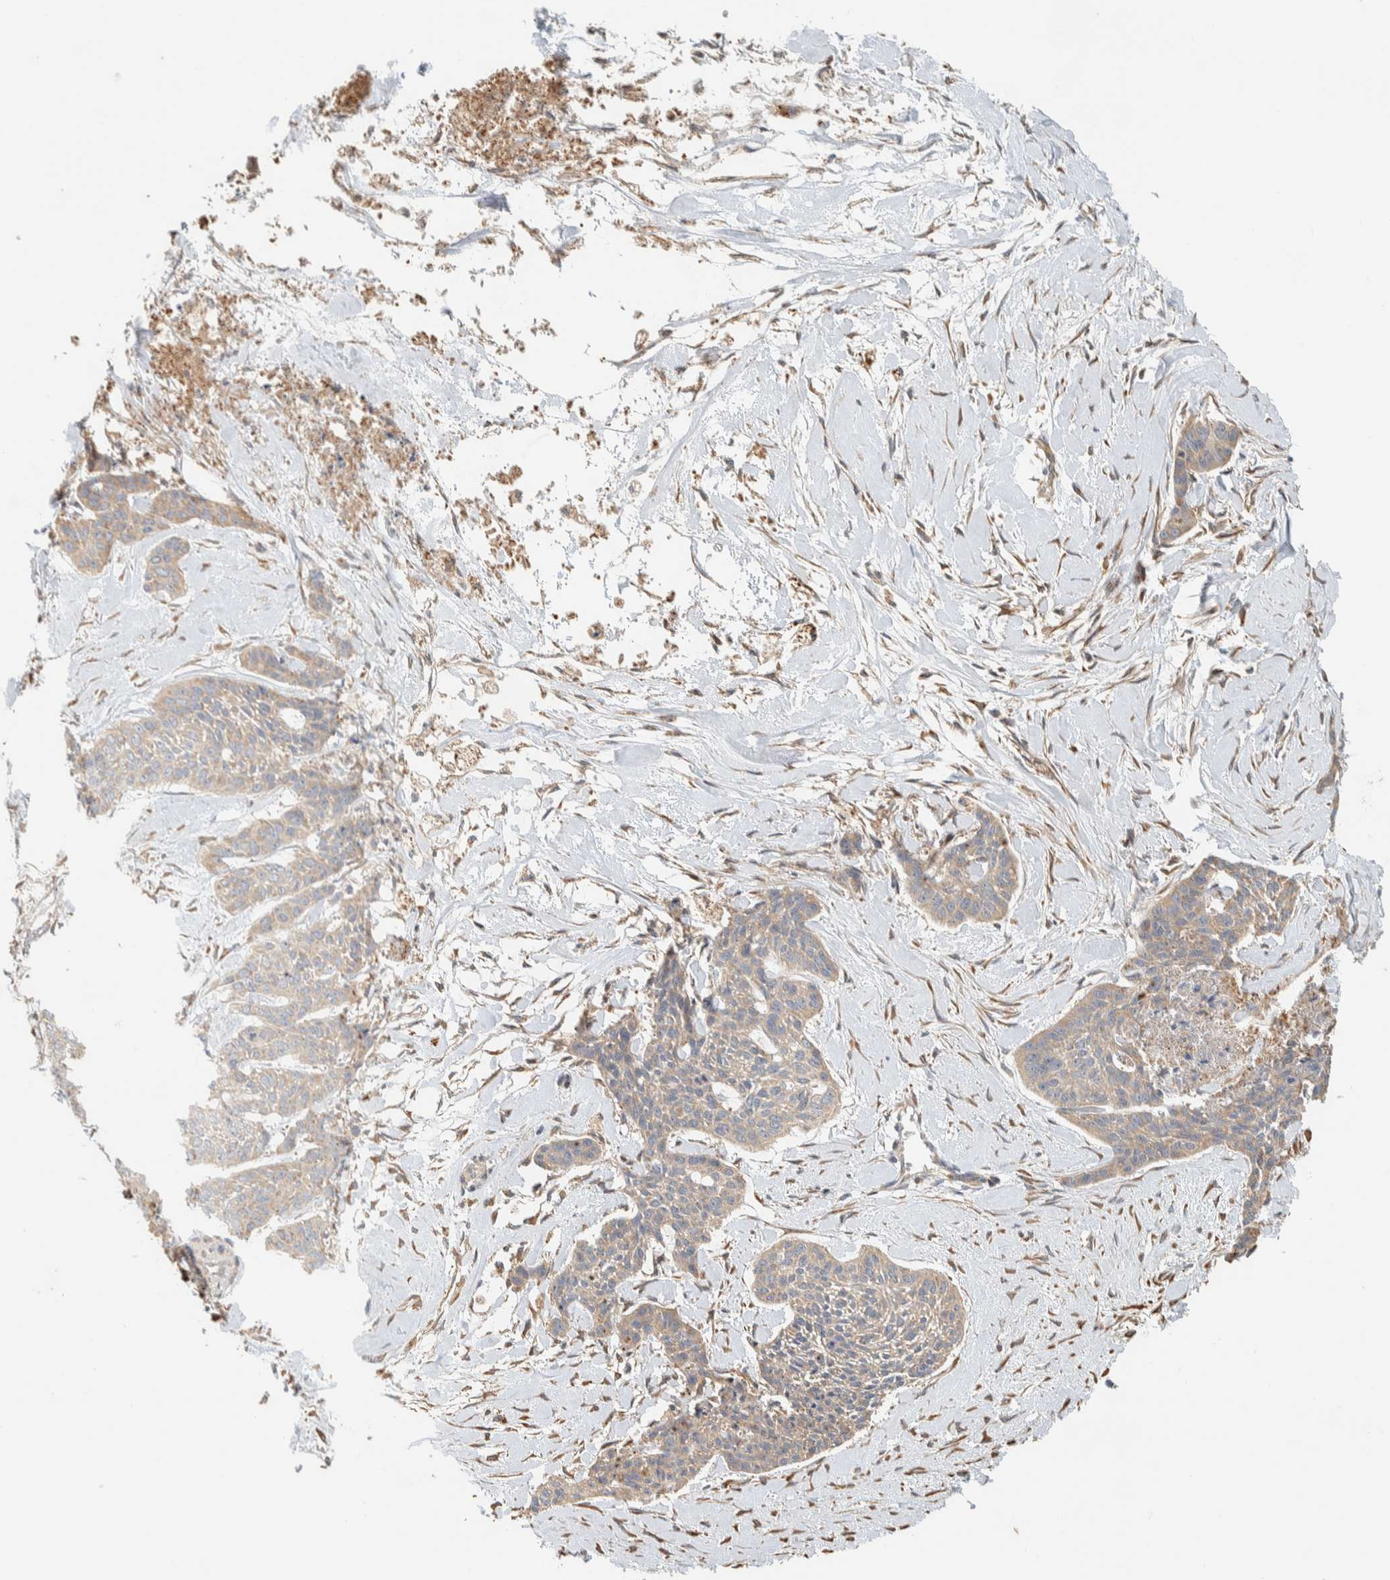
{"staining": {"intensity": "weak", "quantity": ">75%", "location": "cytoplasmic/membranous"}, "tissue": "skin cancer", "cell_type": "Tumor cells", "image_type": "cancer", "snomed": [{"axis": "morphology", "description": "Basal cell carcinoma"}, {"axis": "topography", "description": "Skin"}], "caption": "DAB immunohistochemical staining of basal cell carcinoma (skin) exhibits weak cytoplasmic/membranous protein positivity in approximately >75% of tumor cells. The staining was performed using DAB (3,3'-diaminobenzidine) to visualize the protein expression in brown, while the nuclei were stained in blue with hematoxylin (Magnification: 20x).", "gene": "RAB11FIP1", "patient": {"sex": "female", "age": 64}}